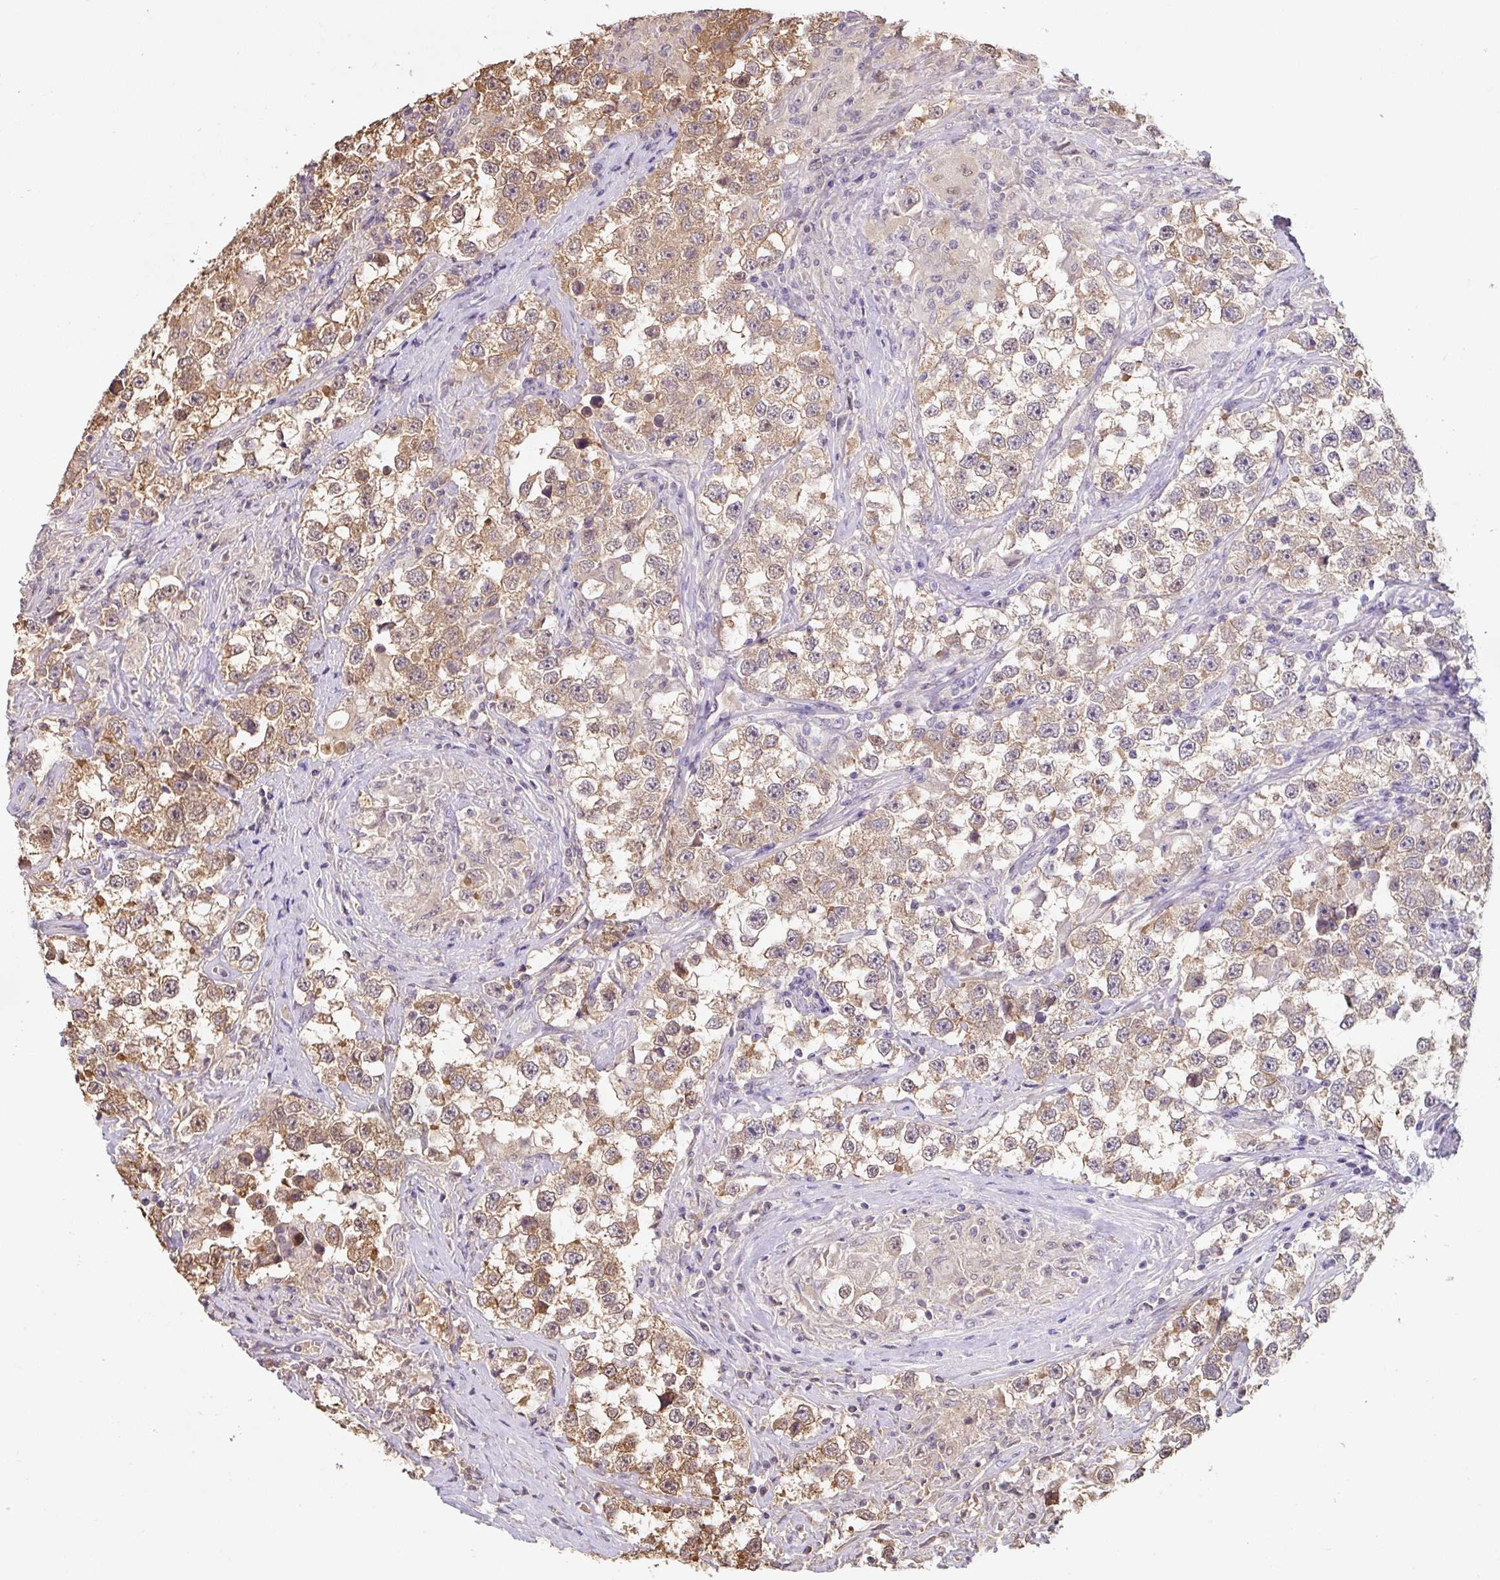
{"staining": {"intensity": "moderate", "quantity": "25%-75%", "location": "cytoplasmic/membranous"}, "tissue": "testis cancer", "cell_type": "Tumor cells", "image_type": "cancer", "snomed": [{"axis": "morphology", "description": "Seminoma, NOS"}, {"axis": "topography", "description": "Testis"}], "caption": "A photomicrograph showing moderate cytoplasmic/membranous expression in about 25%-75% of tumor cells in testis cancer (seminoma), as visualized by brown immunohistochemical staining.", "gene": "ST13", "patient": {"sex": "male", "age": 46}}